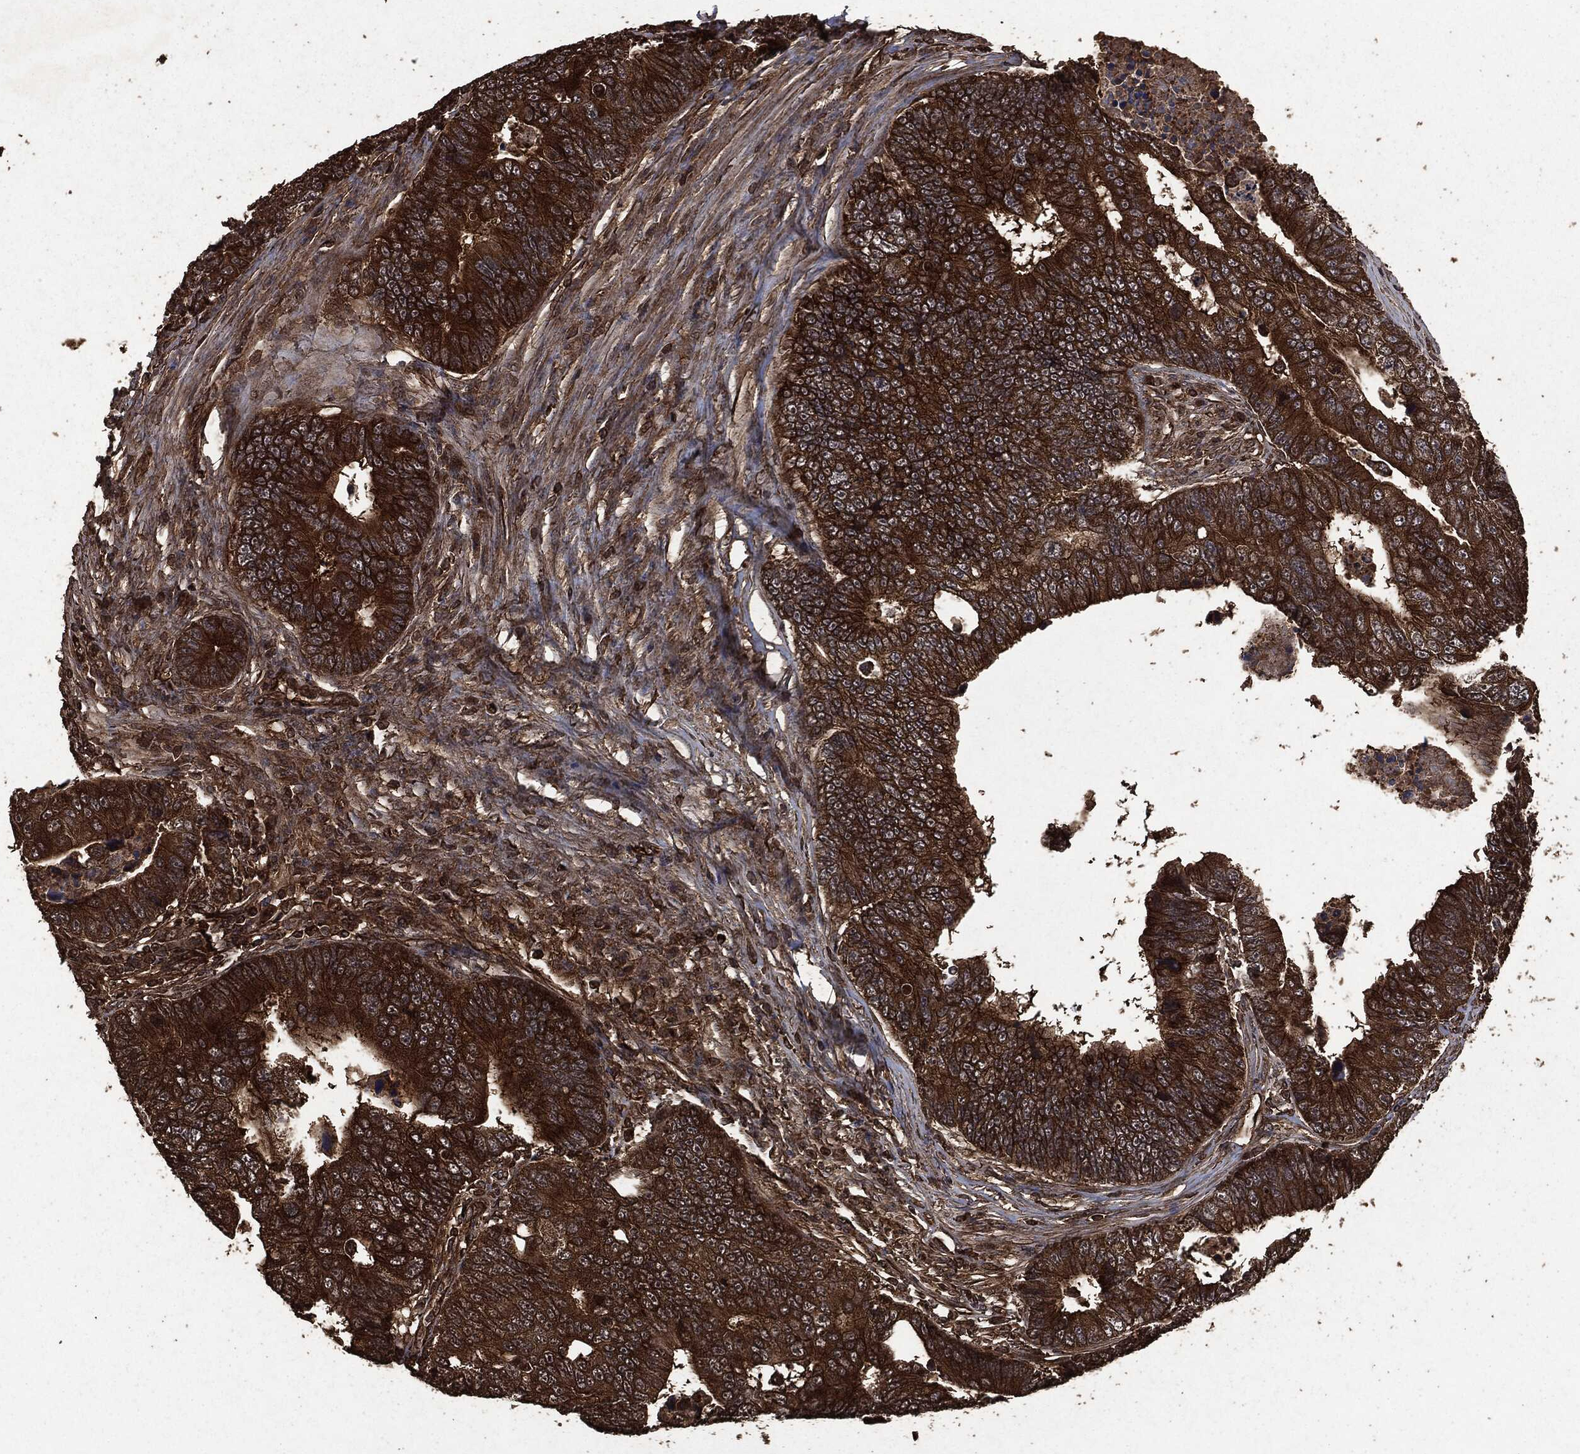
{"staining": {"intensity": "strong", "quantity": ">75%", "location": "cytoplasmic/membranous"}, "tissue": "colorectal cancer", "cell_type": "Tumor cells", "image_type": "cancer", "snomed": [{"axis": "morphology", "description": "Adenocarcinoma, NOS"}, {"axis": "topography", "description": "Colon"}], "caption": "Protein expression analysis of human colorectal cancer reveals strong cytoplasmic/membranous staining in about >75% of tumor cells. The staining was performed using DAB, with brown indicating positive protein expression. Nuclei are stained blue with hematoxylin.", "gene": "HRAS", "patient": {"sex": "female", "age": 72}}